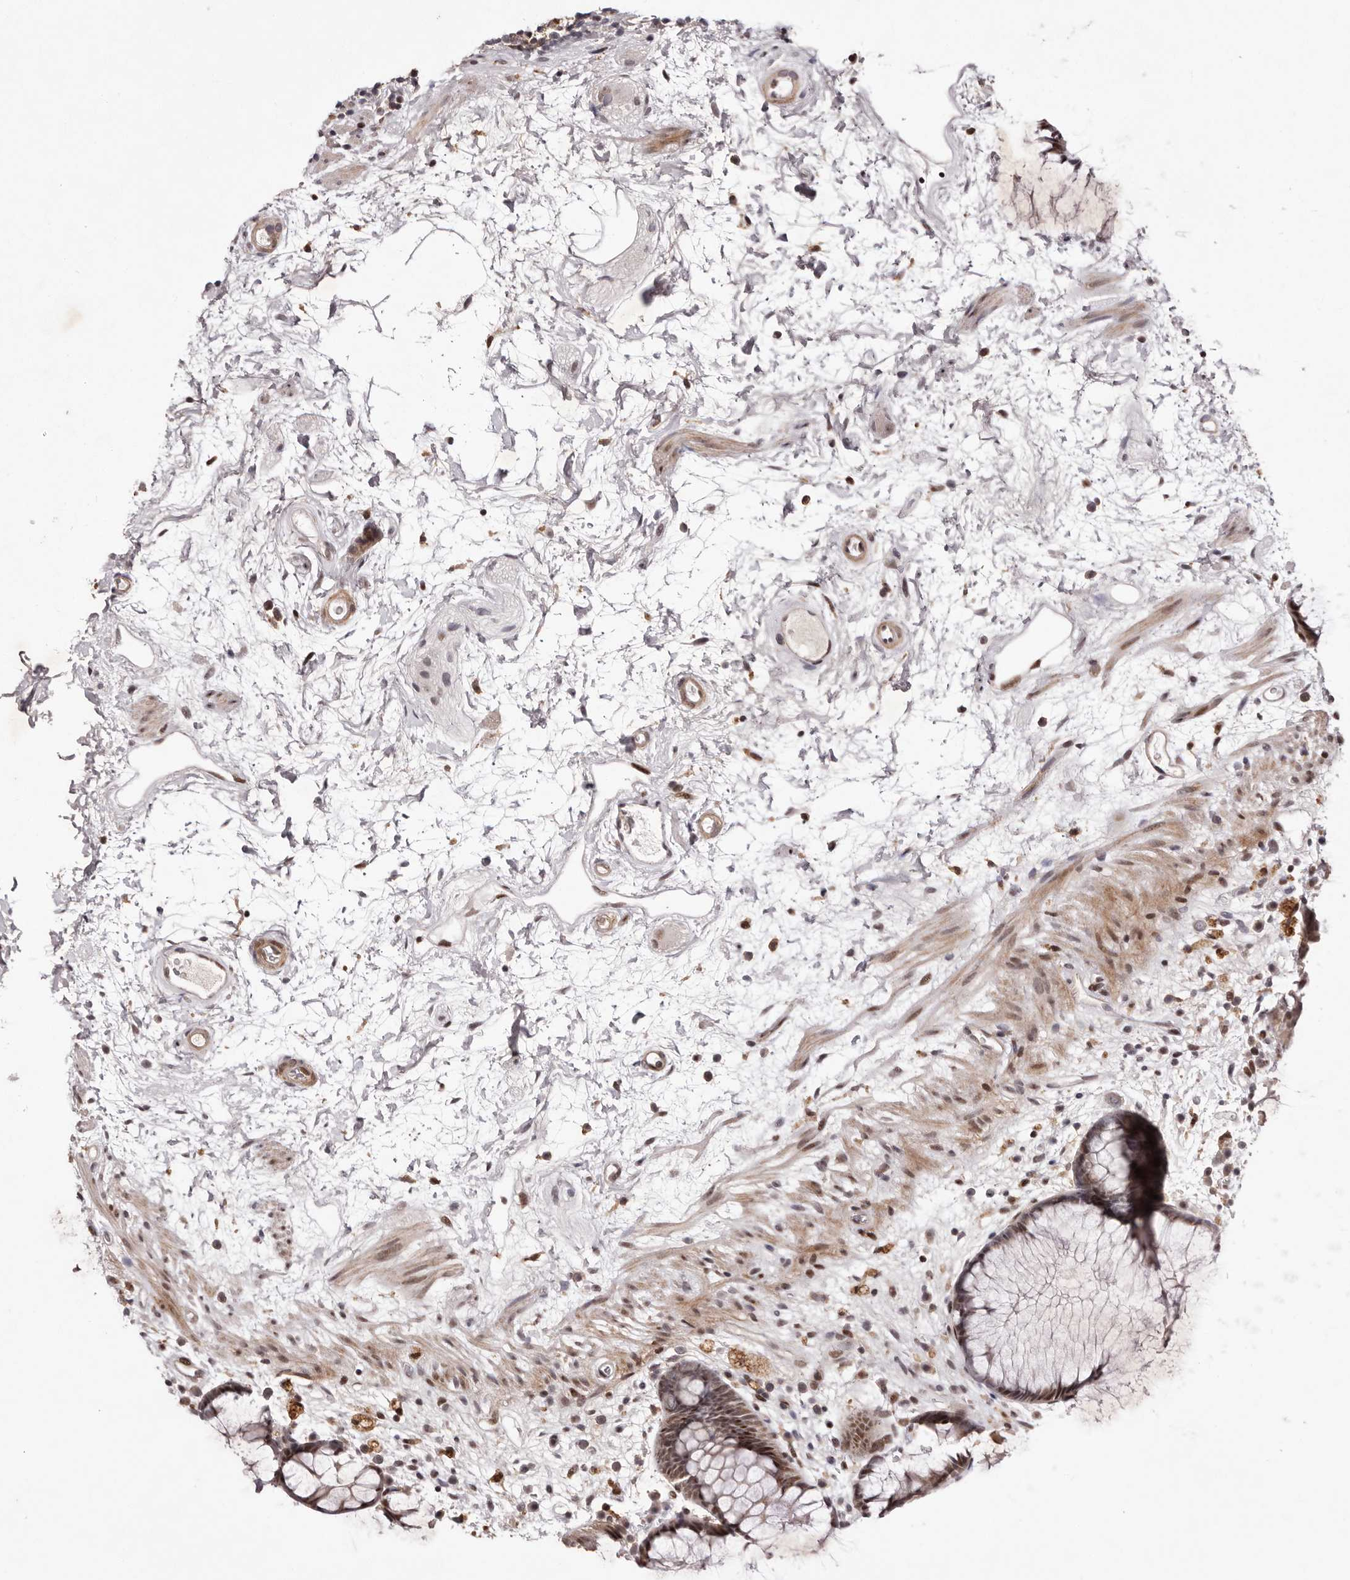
{"staining": {"intensity": "moderate", "quantity": ">75%", "location": "nuclear"}, "tissue": "rectum", "cell_type": "Glandular cells", "image_type": "normal", "snomed": [{"axis": "morphology", "description": "Normal tissue, NOS"}, {"axis": "topography", "description": "Rectum"}], "caption": "Immunohistochemical staining of benign rectum displays medium levels of moderate nuclear staining in approximately >75% of glandular cells.", "gene": "FBXO5", "patient": {"sex": "male", "age": 51}}